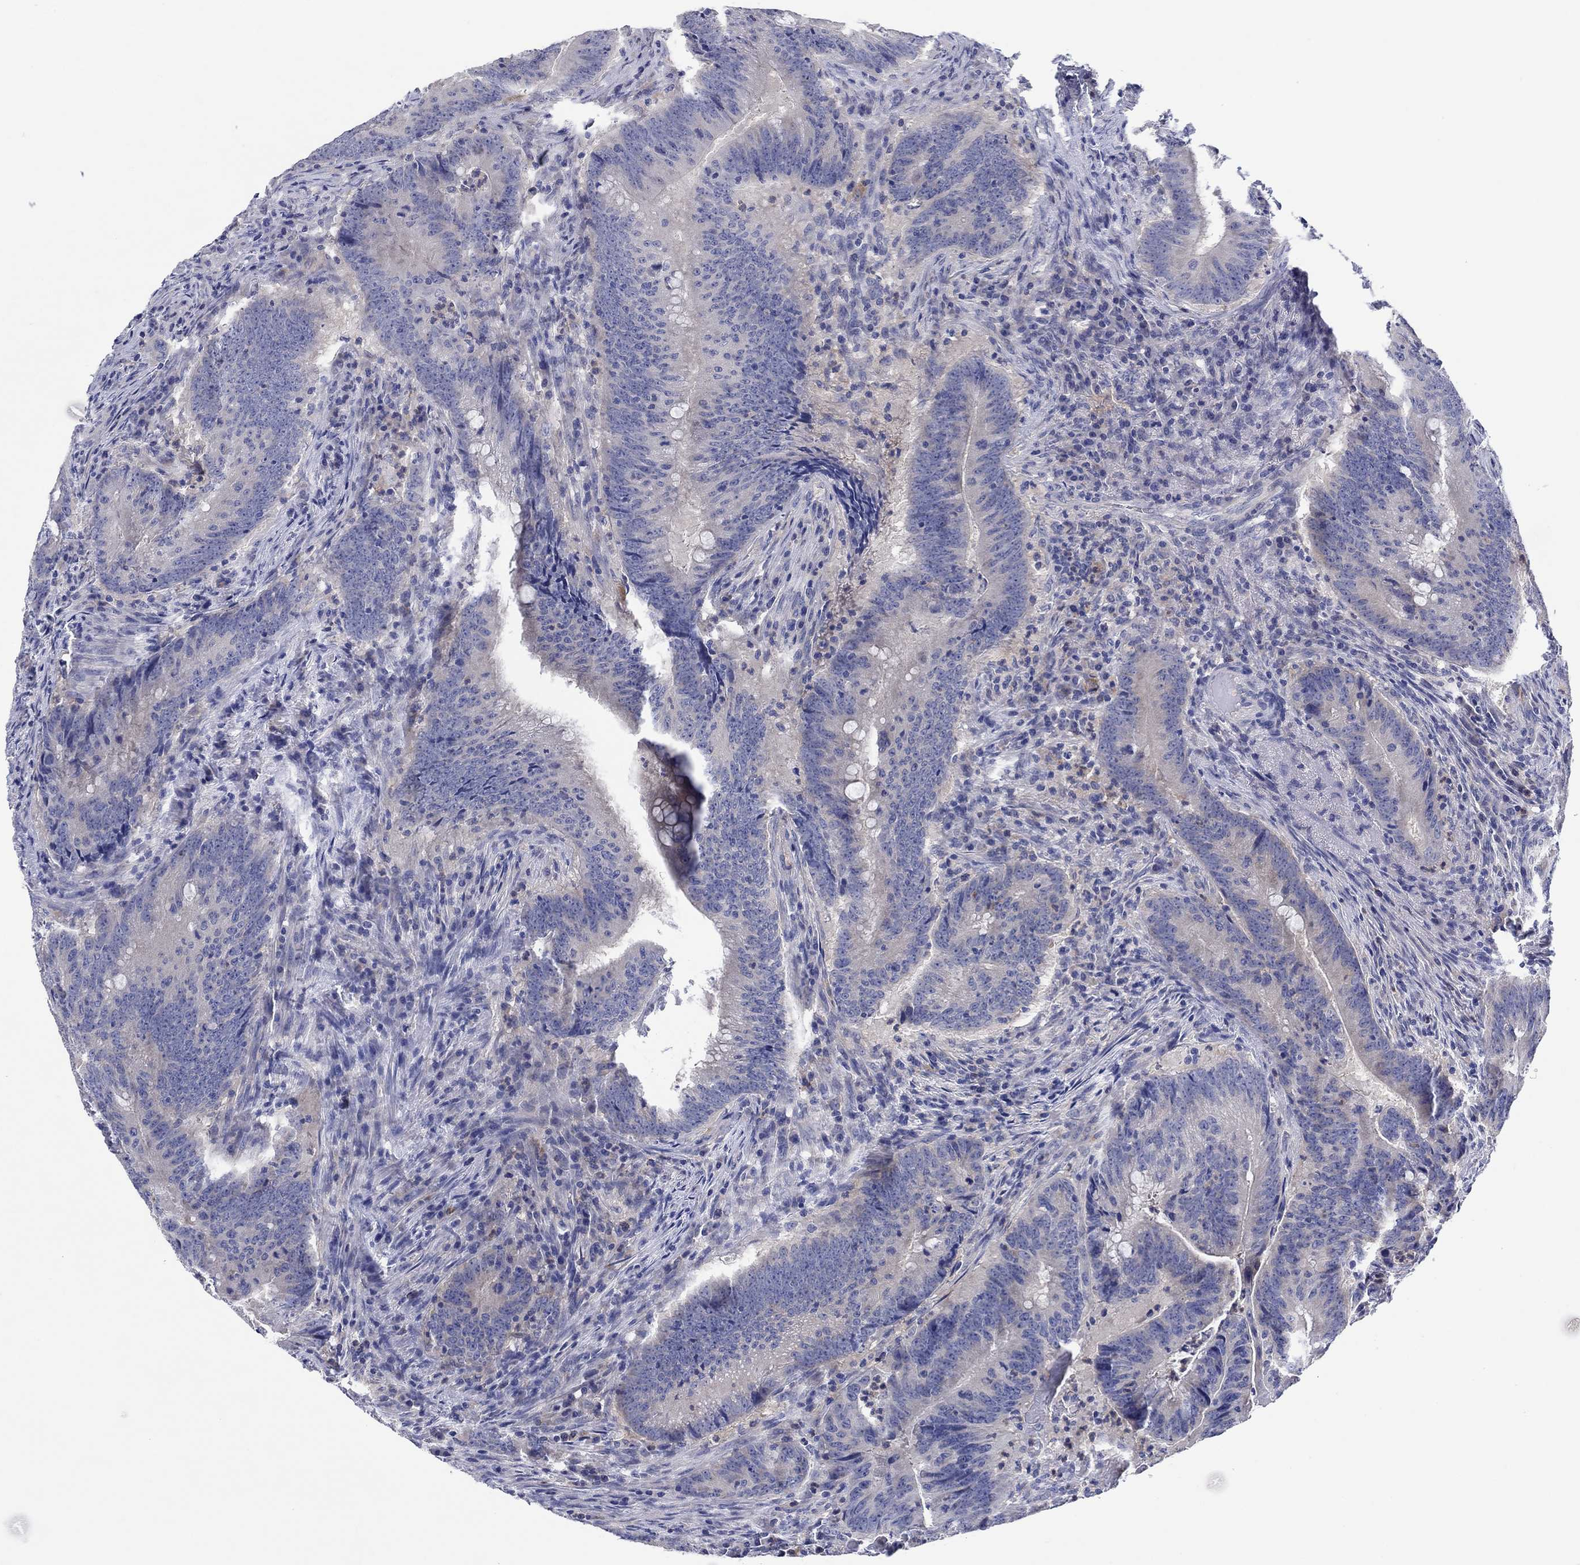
{"staining": {"intensity": "negative", "quantity": "none", "location": "none"}, "tissue": "colorectal cancer", "cell_type": "Tumor cells", "image_type": "cancer", "snomed": [{"axis": "morphology", "description": "Adenocarcinoma, NOS"}, {"axis": "topography", "description": "Colon"}], "caption": "The histopathology image exhibits no significant expression in tumor cells of adenocarcinoma (colorectal). (Brightfield microscopy of DAB immunohistochemistry (IHC) at high magnification).", "gene": "HDC", "patient": {"sex": "female", "age": 87}}